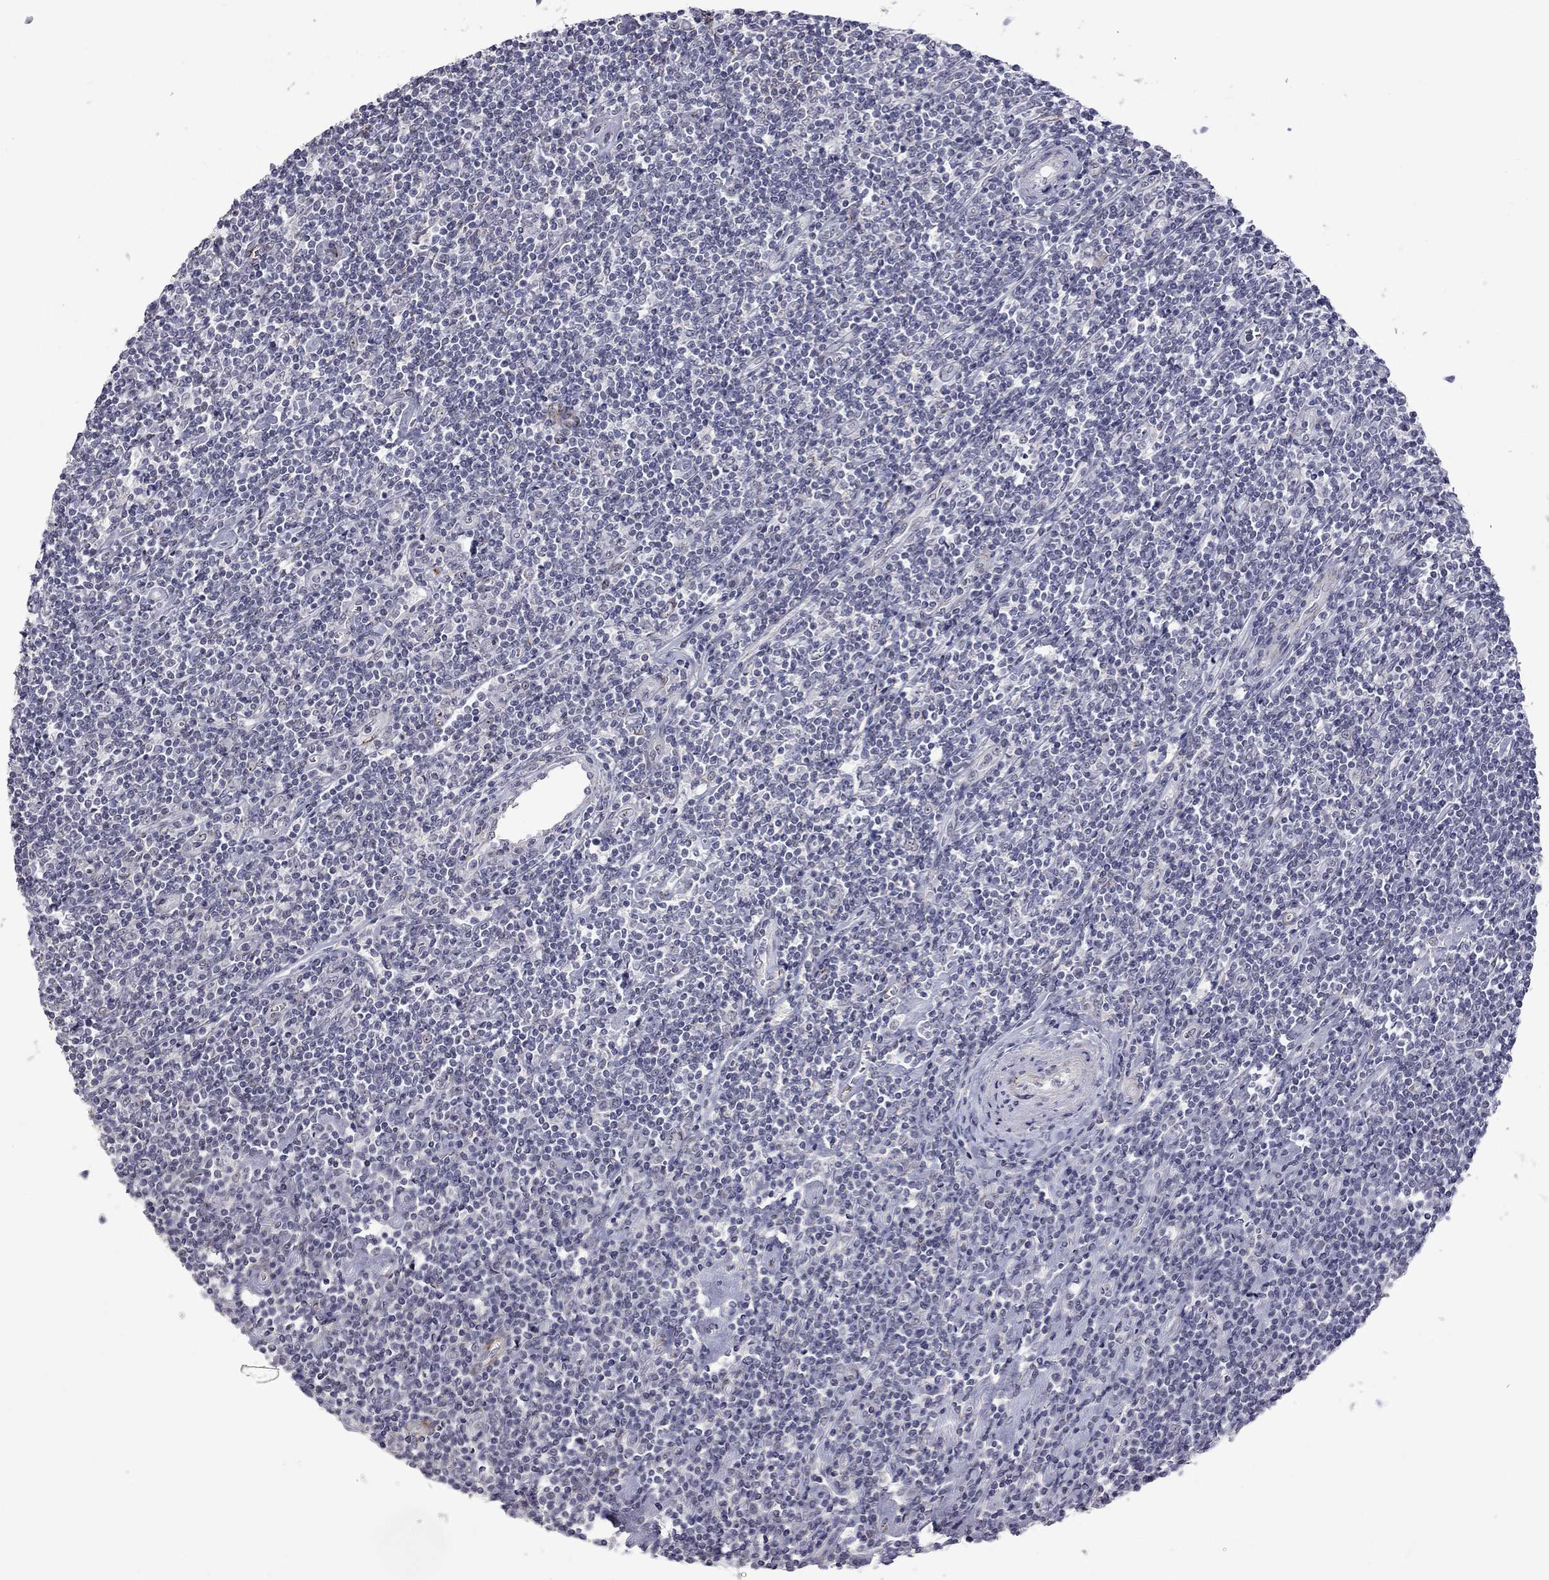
{"staining": {"intensity": "negative", "quantity": "none", "location": "none"}, "tissue": "lymphoma", "cell_type": "Tumor cells", "image_type": "cancer", "snomed": [{"axis": "morphology", "description": "Hodgkin's disease, NOS"}, {"axis": "topography", "description": "Lymph node"}], "caption": "A high-resolution histopathology image shows immunohistochemistry staining of Hodgkin's disease, which displays no significant positivity in tumor cells.", "gene": "GSG1L", "patient": {"sex": "male", "age": 40}}